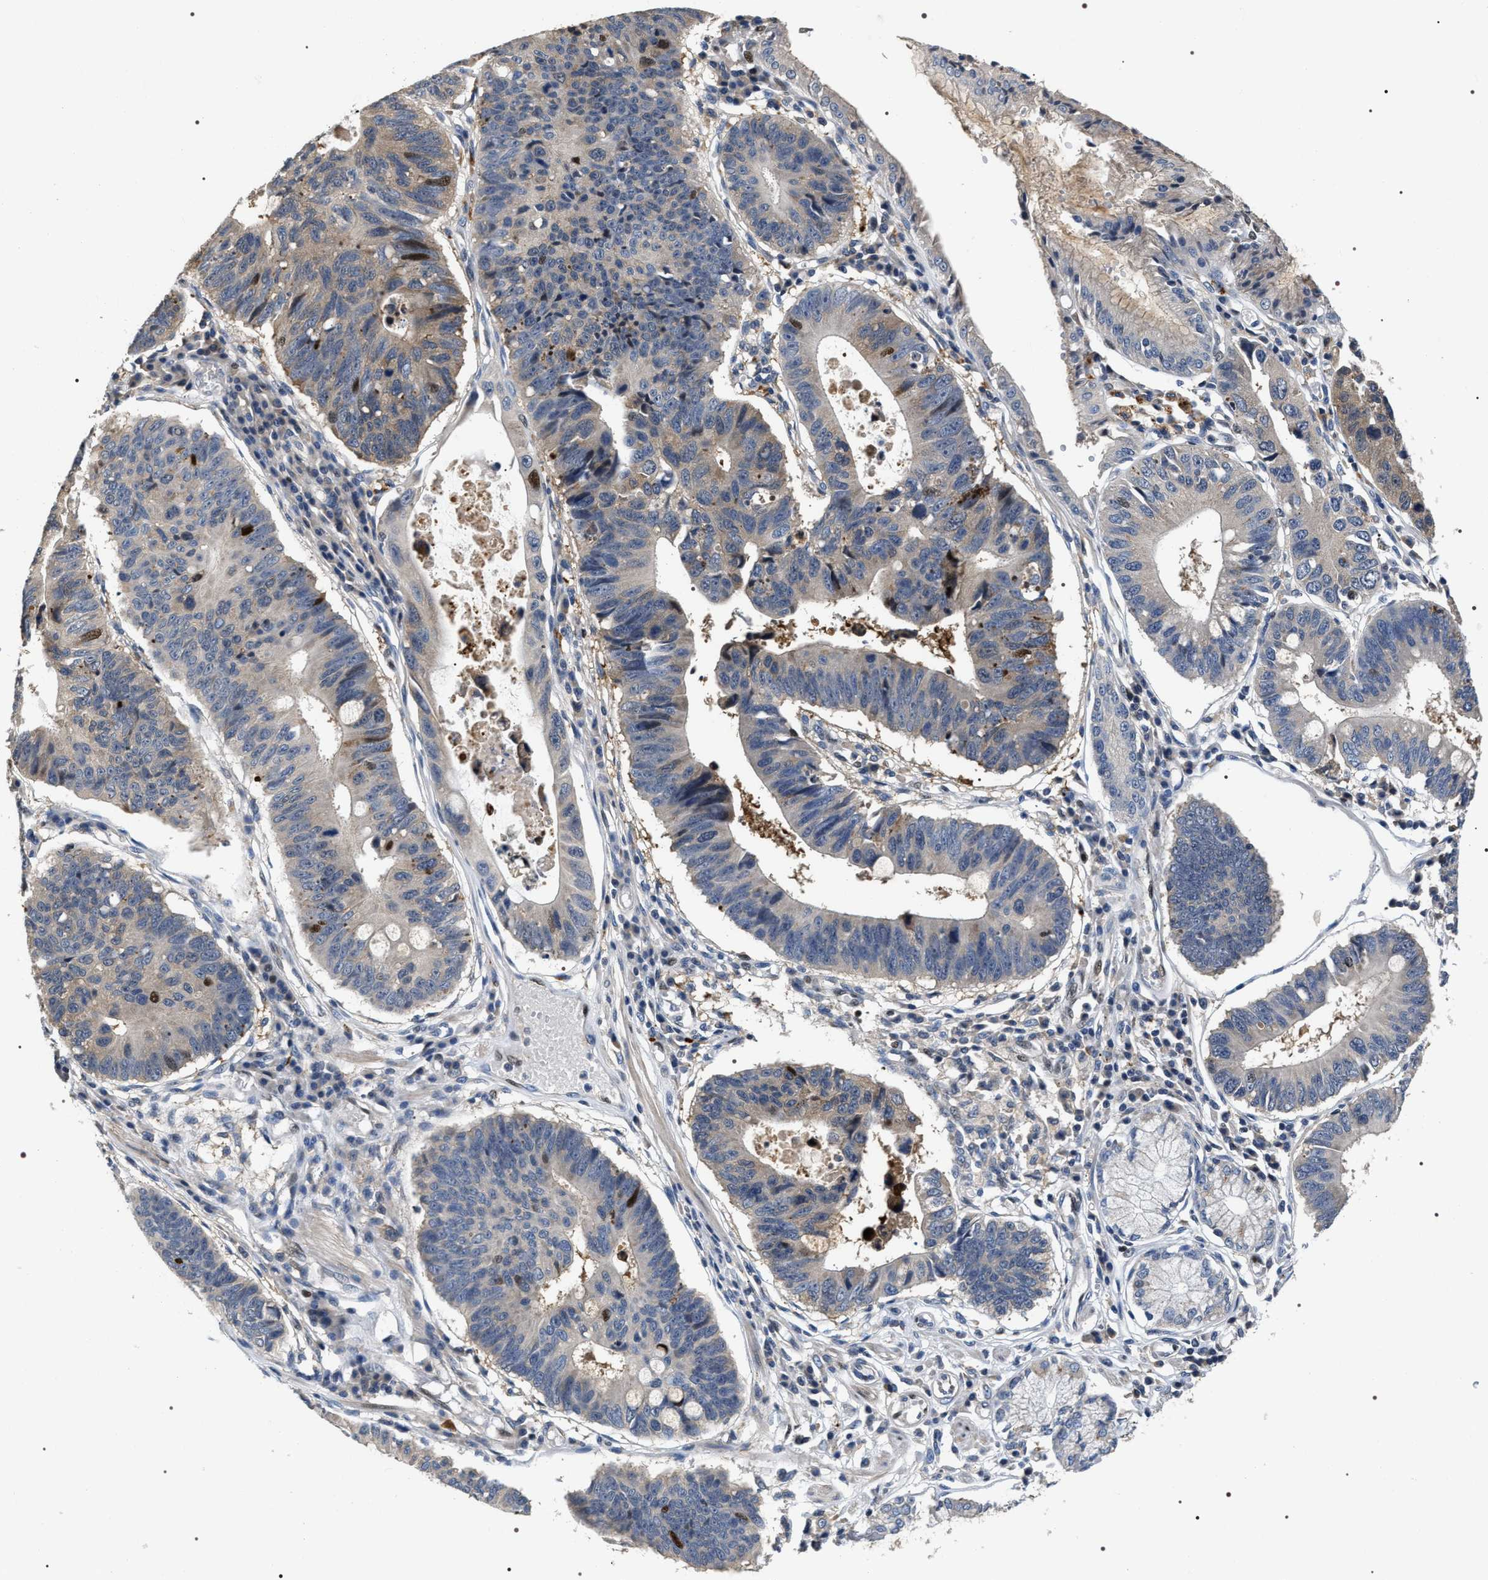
{"staining": {"intensity": "moderate", "quantity": "<25%", "location": "nuclear"}, "tissue": "stomach cancer", "cell_type": "Tumor cells", "image_type": "cancer", "snomed": [{"axis": "morphology", "description": "Adenocarcinoma, NOS"}, {"axis": "topography", "description": "Stomach"}], "caption": "Immunohistochemical staining of stomach cancer (adenocarcinoma) displays moderate nuclear protein staining in about <25% of tumor cells.", "gene": "C7orf25", "patient": {"sex": "male", "age": 59}}